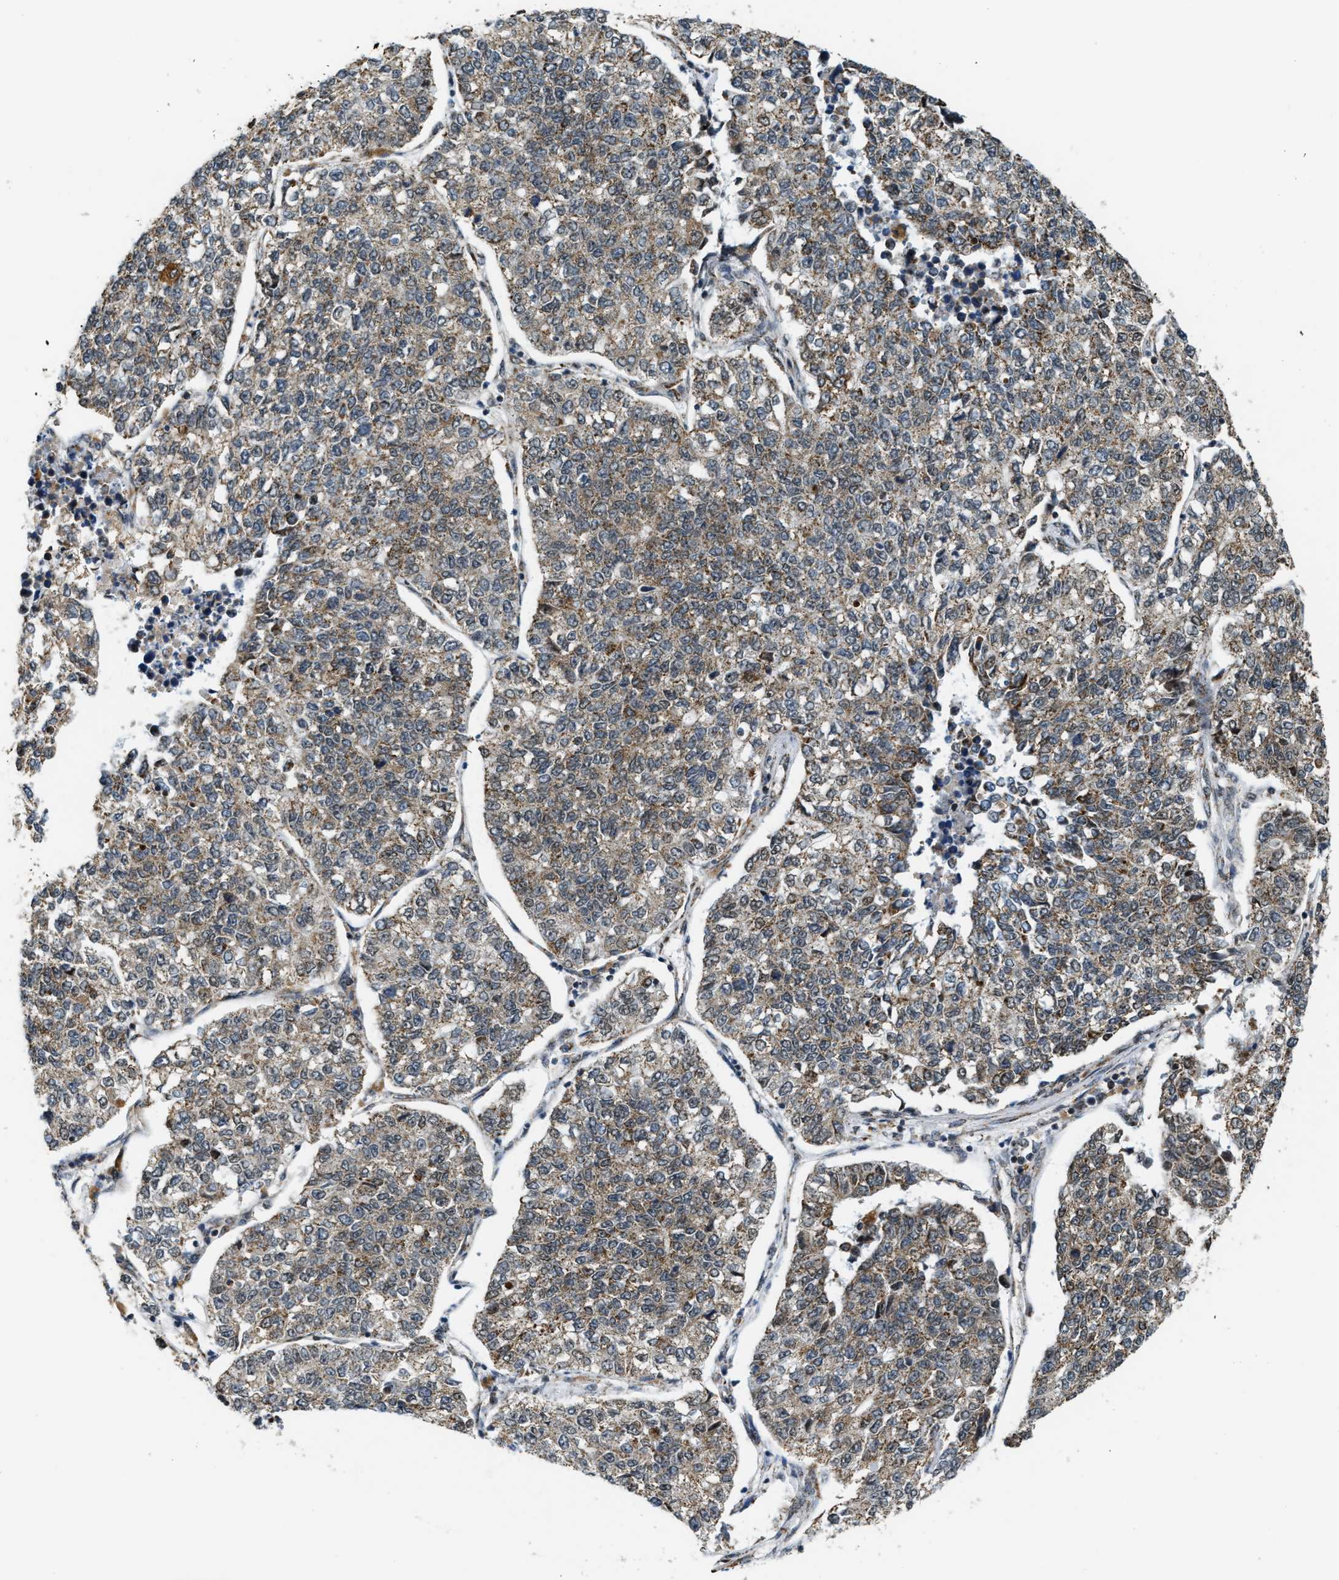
{"staining": {"intensity": "moderate", "quantity": ">75%", "location": "cytoplasmic/membranous"}, "tissue": "lung cancer", "cell_type": "Tumor cells", "image_type": "cancer", "snomed": [{"axis": "morphology", "description": "Adenocarcinoma, NOS"}, {"axis": "topography", "description": "Lung"}], "caption": "Moderate cytoplasmic/membranous protein expression is identified in approximately >75% of tumor cells in lung cancer.", "gene": "HIBADH", "patient": {"sex": "male", "age": 49}}